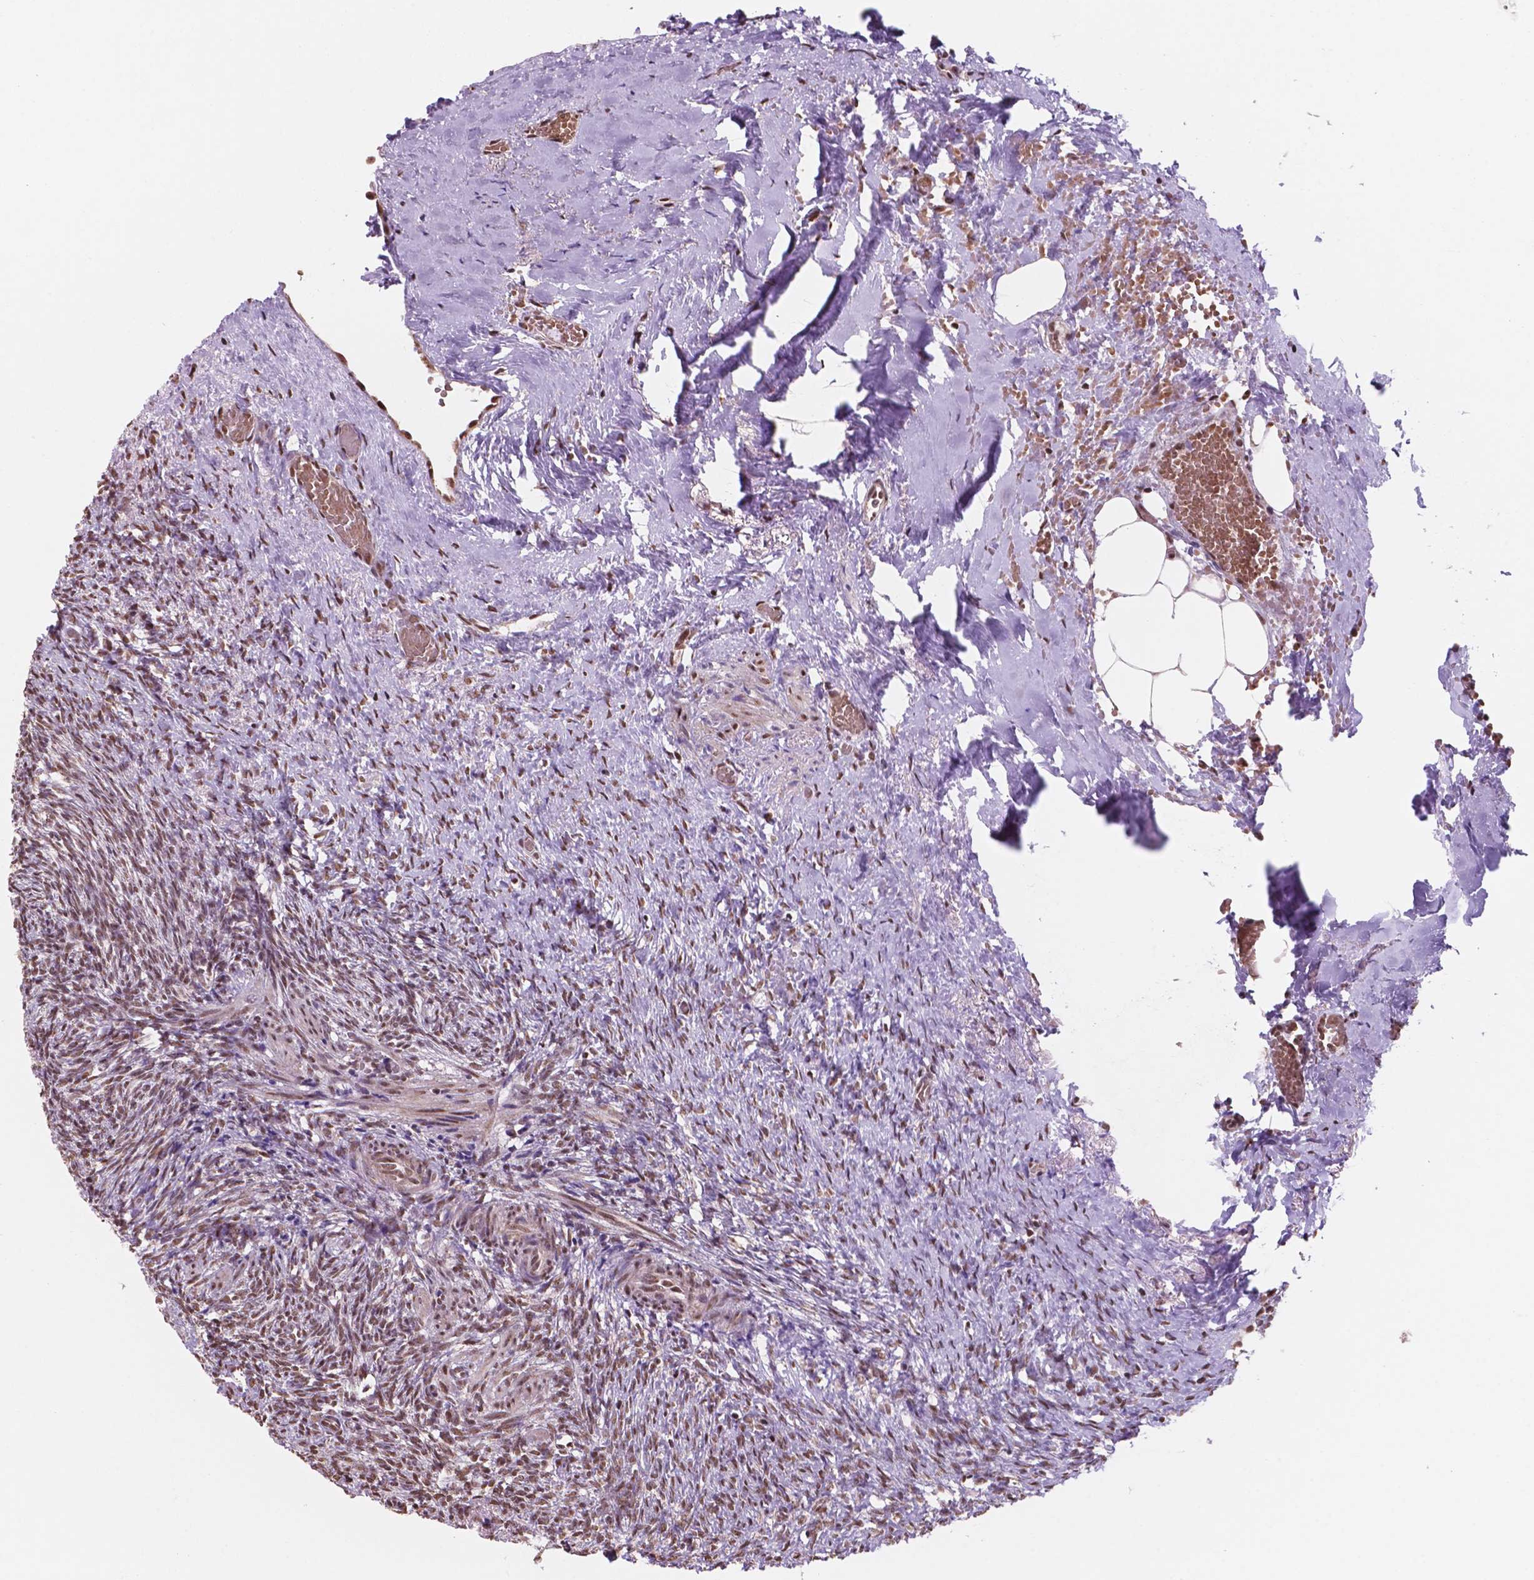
{"staining": {"intensity": "moderate", "quantity": ">75%", "location": "cytoplasmic/membranous,nuclear"}, "tissue": "ovary", "cell_type": "Follicle cells", "image_type": "normal", "snomed": [{"axis": "morphology", "description": "Normal tissue, NOS"}, {"axis": "topography", "description": "Ovary"}], "caption": "Protein expression analysis of unremarkable ovary demonstrates moderate cytoplasmic/membranous,nuclear positivity in approximately >75% of follicle cells.", "gene": "NDUFA10", "patient": {"sex": "female", "age": 46}}